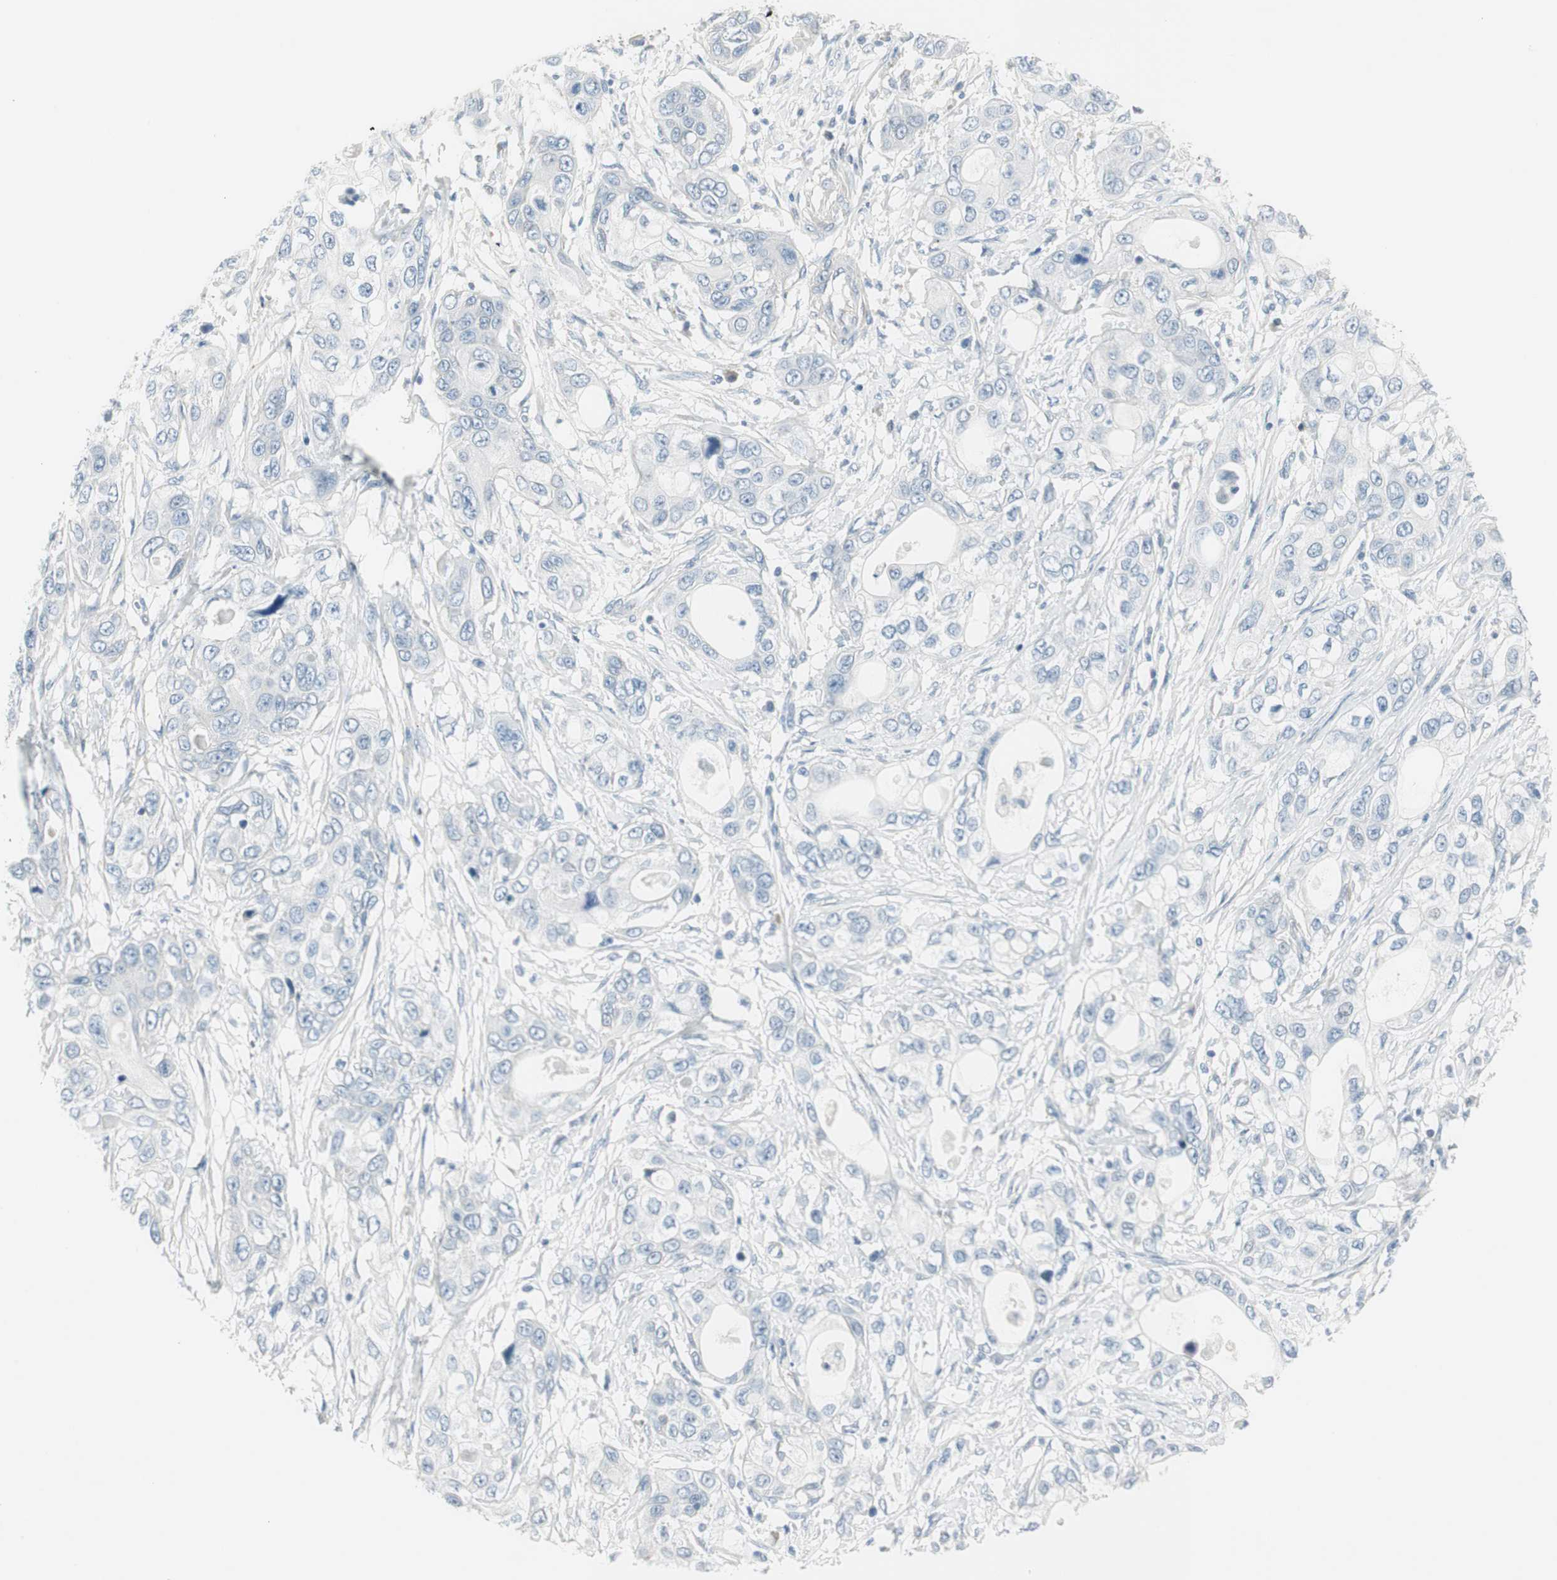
{"staining": {"intensity": "negative", "quantity": "none", "location": "none"}, "tissue": "pancreatic cancer", "cell_type": "Tumor cells", "image_type": "cancer", "snomed": [{"axis": "morphology", "description": "Adenocarcinoma, NOS"}, {"axis": "topography", "description": "Pancreas"}], "caption": "An immunohistochemistry (IHC) micrograph of adenocarcinoma (pancreatic) is shown. There is no staining in tumor cells of adenocarcinoma (pancreatic).", "gene": "CACNA2D1", "patient": {"sex": "female", "age": 70}}